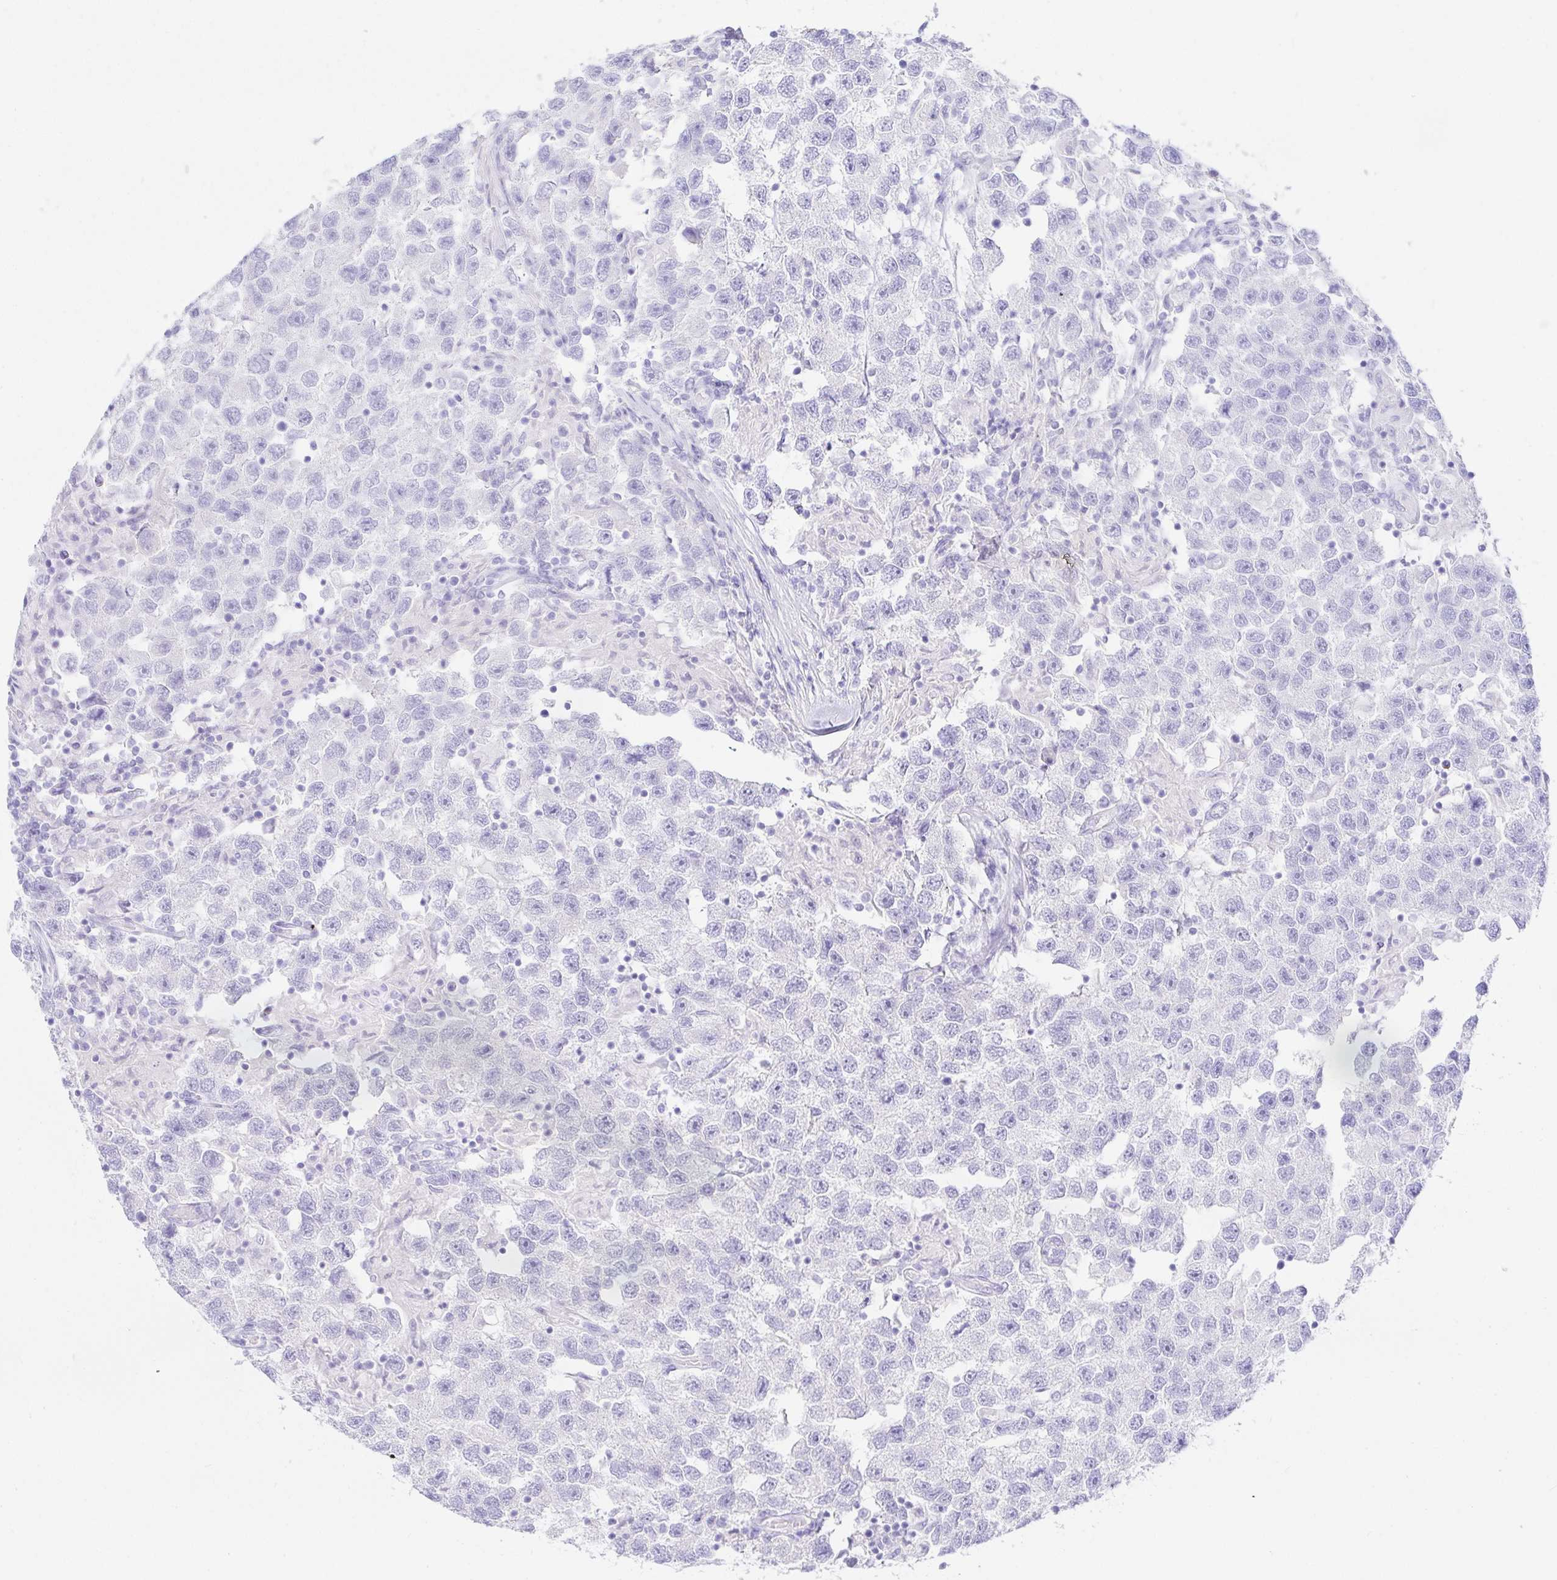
{"staining": {"intensity": "negative", "quantity": "none", "location": "none"}, "tissue": "testis cancer", "cell_type": "Tumor cells", "image_type": "cancer", "snomed": [{"axis": "morphology", "description": "Seminoma, NOS"}, {"axis": "topography", "description": "Testis"}], "caption": "Tumor cells are negative for brown protein staining in seminoma (testis).", "gene": "PAX8", "patient": {"sex": "male", "age": 26}}